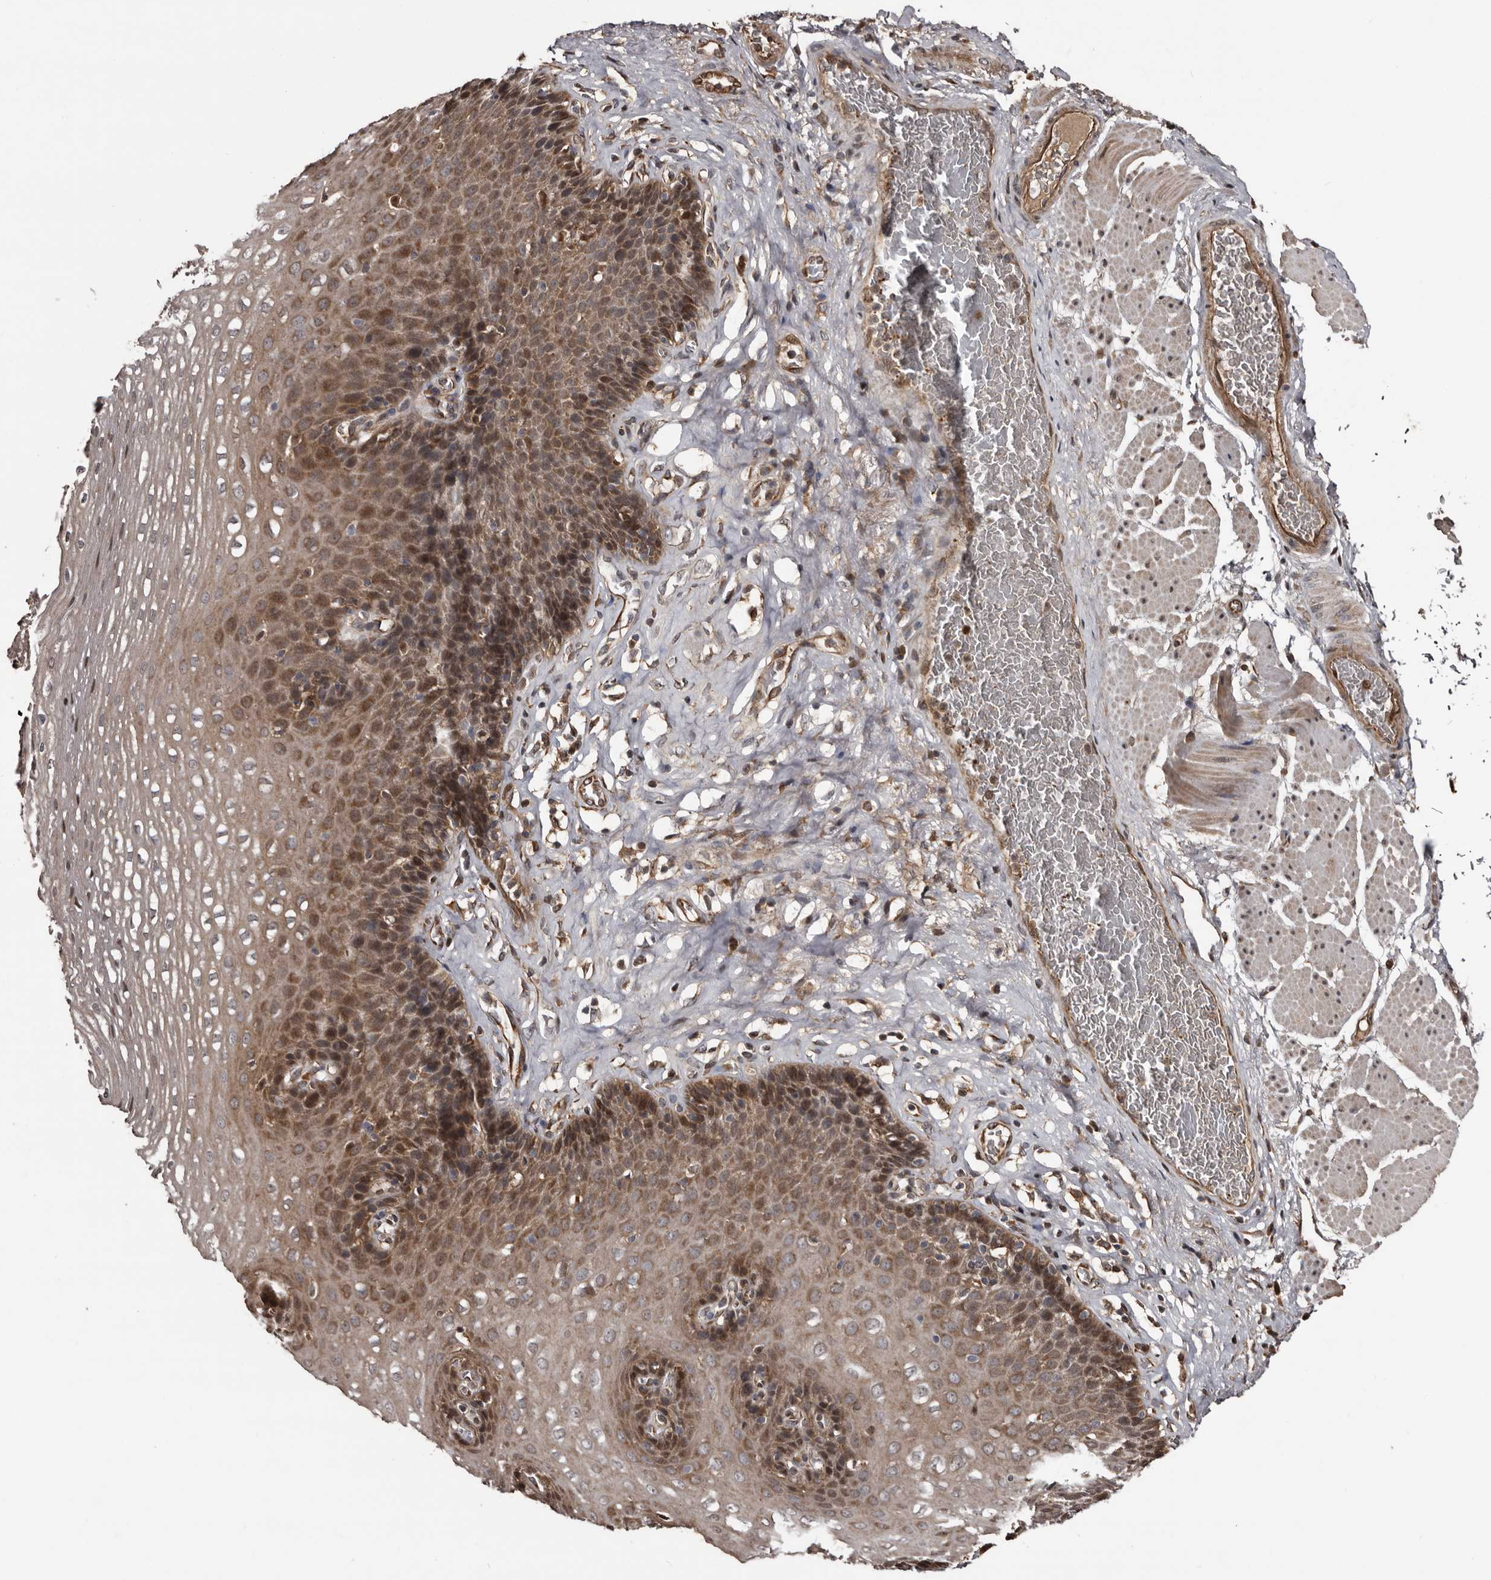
{"staining": {"intensity": "moderate", "quantity": "25%-75%", "location": "cytoplasmic/membranous,nuclear"}, "tissue": "esophagus", "cell_type": "Squamous epithelial cells", "image_type": "normal", "snomed": [{"axis": "morphology", "description": "Normal tissue, NOS"}, {"axis": "topography", "description": "Esophagus"}], "caption": "A histopathology image of human esophagus stained for a protein shows moderate cytoplasmic/membranous,nuclear brown staining in squamous epithelial cells.", "gene": "SERTAD4", "patient": {"sex": "female", "age": 66}}